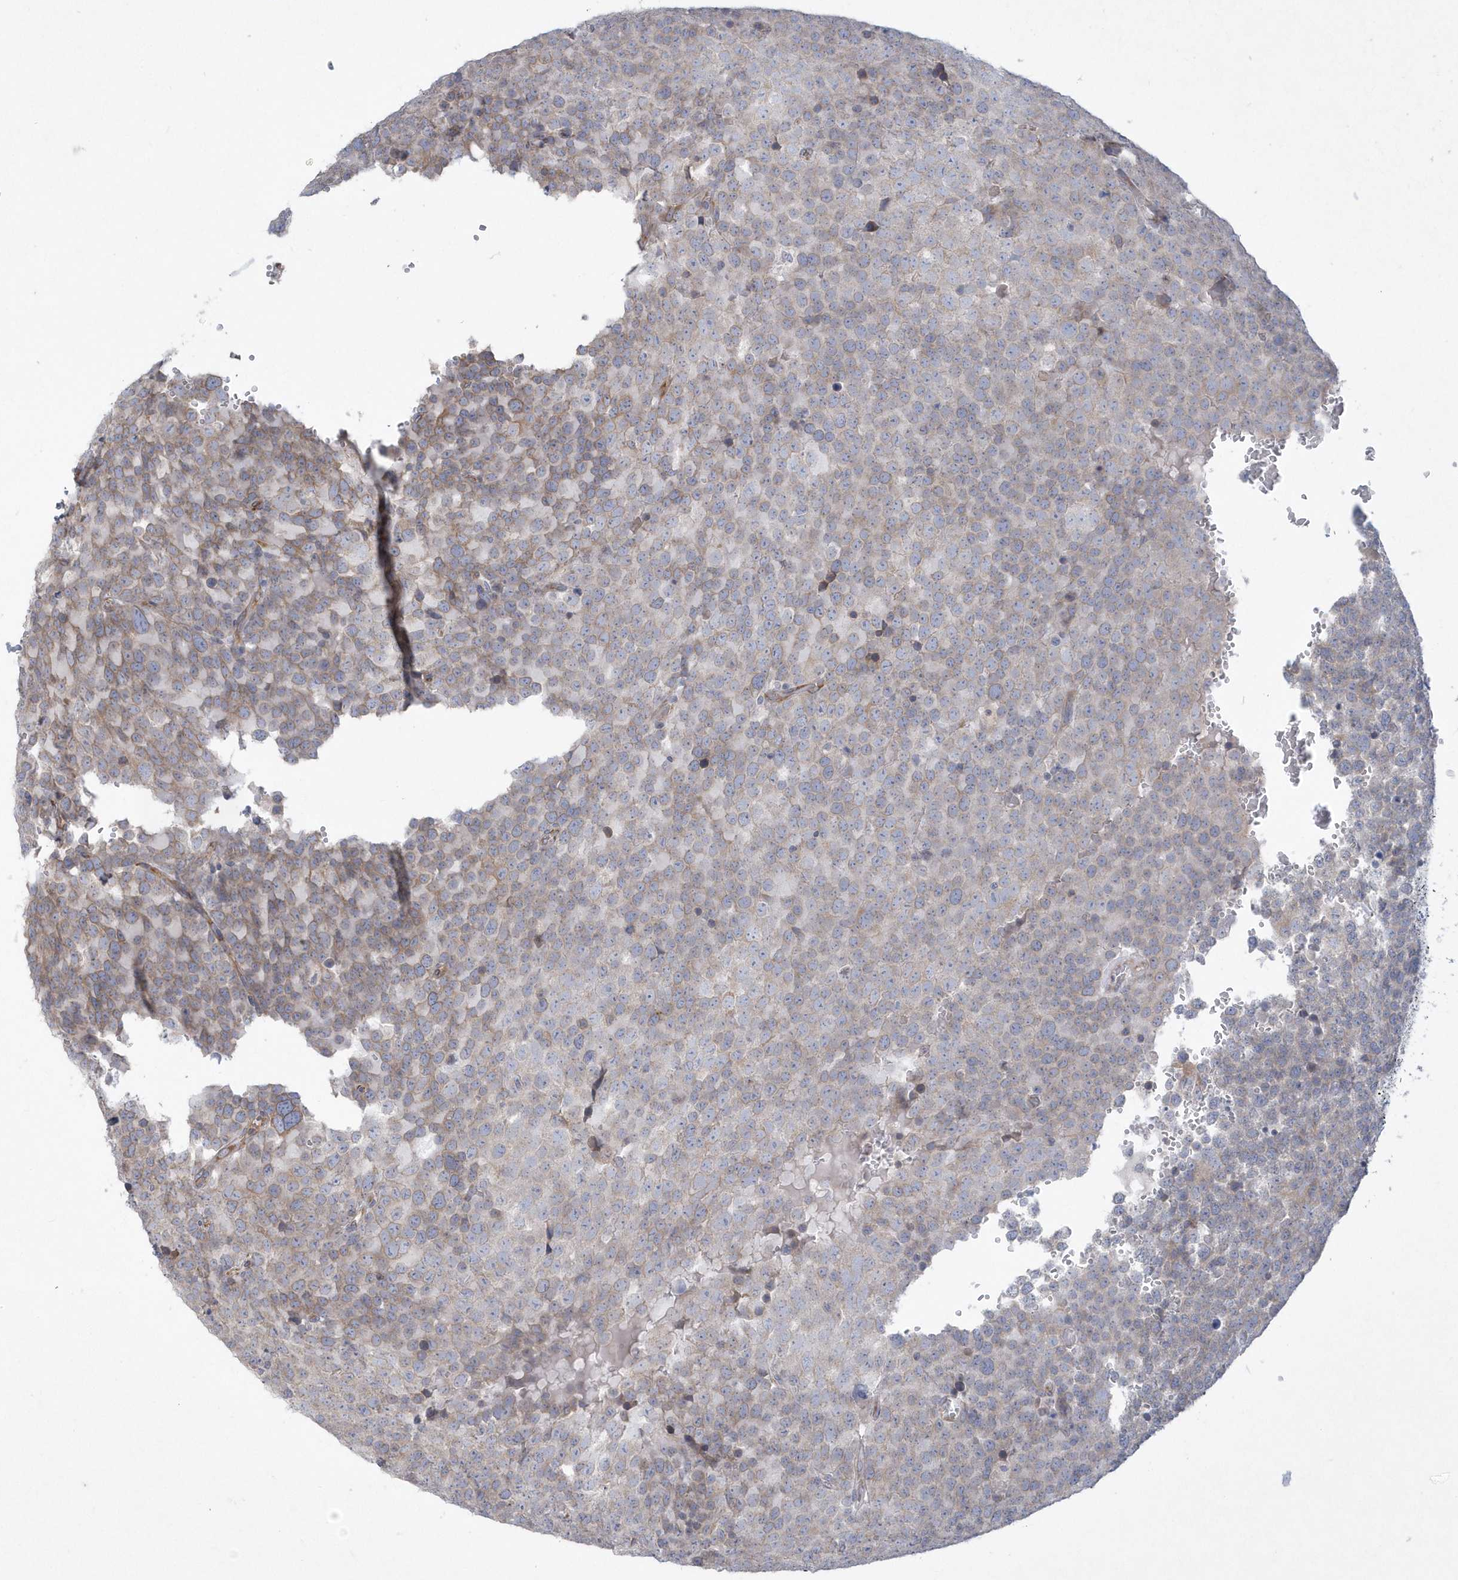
{"staining": {"intensity": "weak", "quantity": "25%-75%", "location": "cytoplasmic/membranous"}, "tissue": "testis cancer", "cell_type": "Tumor cells", "image_type": "cancer", "snomed": [{"axis": "morphology", "description": "Seminoma, NOS"}, {"axis": "topography", "description": "Testis"}], "caption": "Immunohistochemical staining of human testis cancer (seminoma) shows weak cytoplasmic/membranous protein staining in about 25%-75% of tumor cells.", "gene": "DGAT1", "patient": {"sex": "male", "age": 71}}